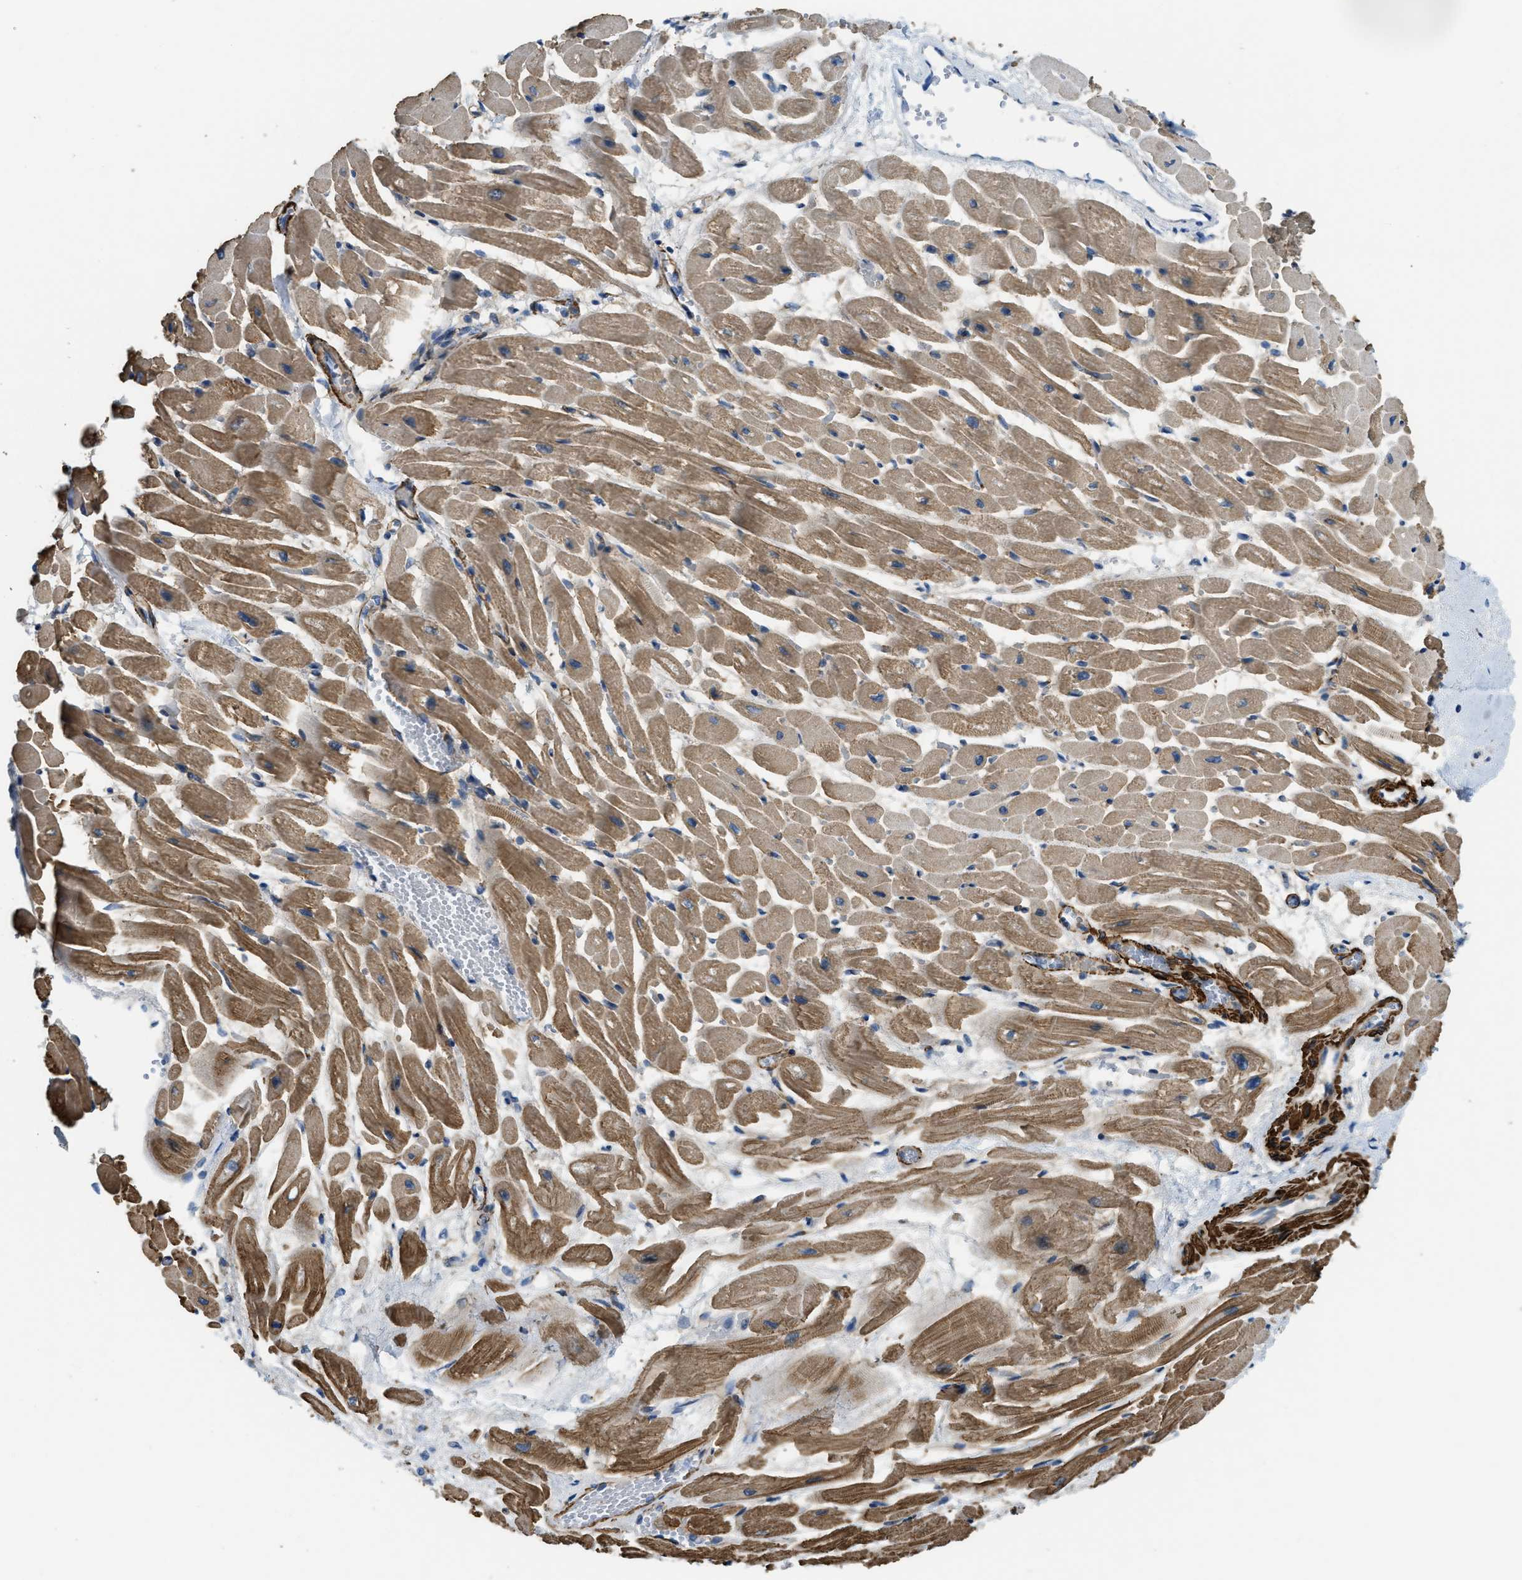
{"staining": {"intensity": "moderate", "quantity": ">75%", "location": "cytoplasmic/membranous"}, "tissue": "heart muscle", "cell_type": "Cardiomyocytes", "image_type": "normal", "snomed": [{"axis": "morphology", "description": "Normal tissue, NOS"}, {"axis": "topography", "description": "Heart"}], "caption": "Heart muscle was stained to show a protein in brown. There is medium levels of moderate cytoplasmic/membranous staining in approximately >75% of cardiomyocytes. (IHC, brightfield microscopy, high magnification).", "gene": "BMPR1A", "patient": {"sex": "male", "age": 45}}